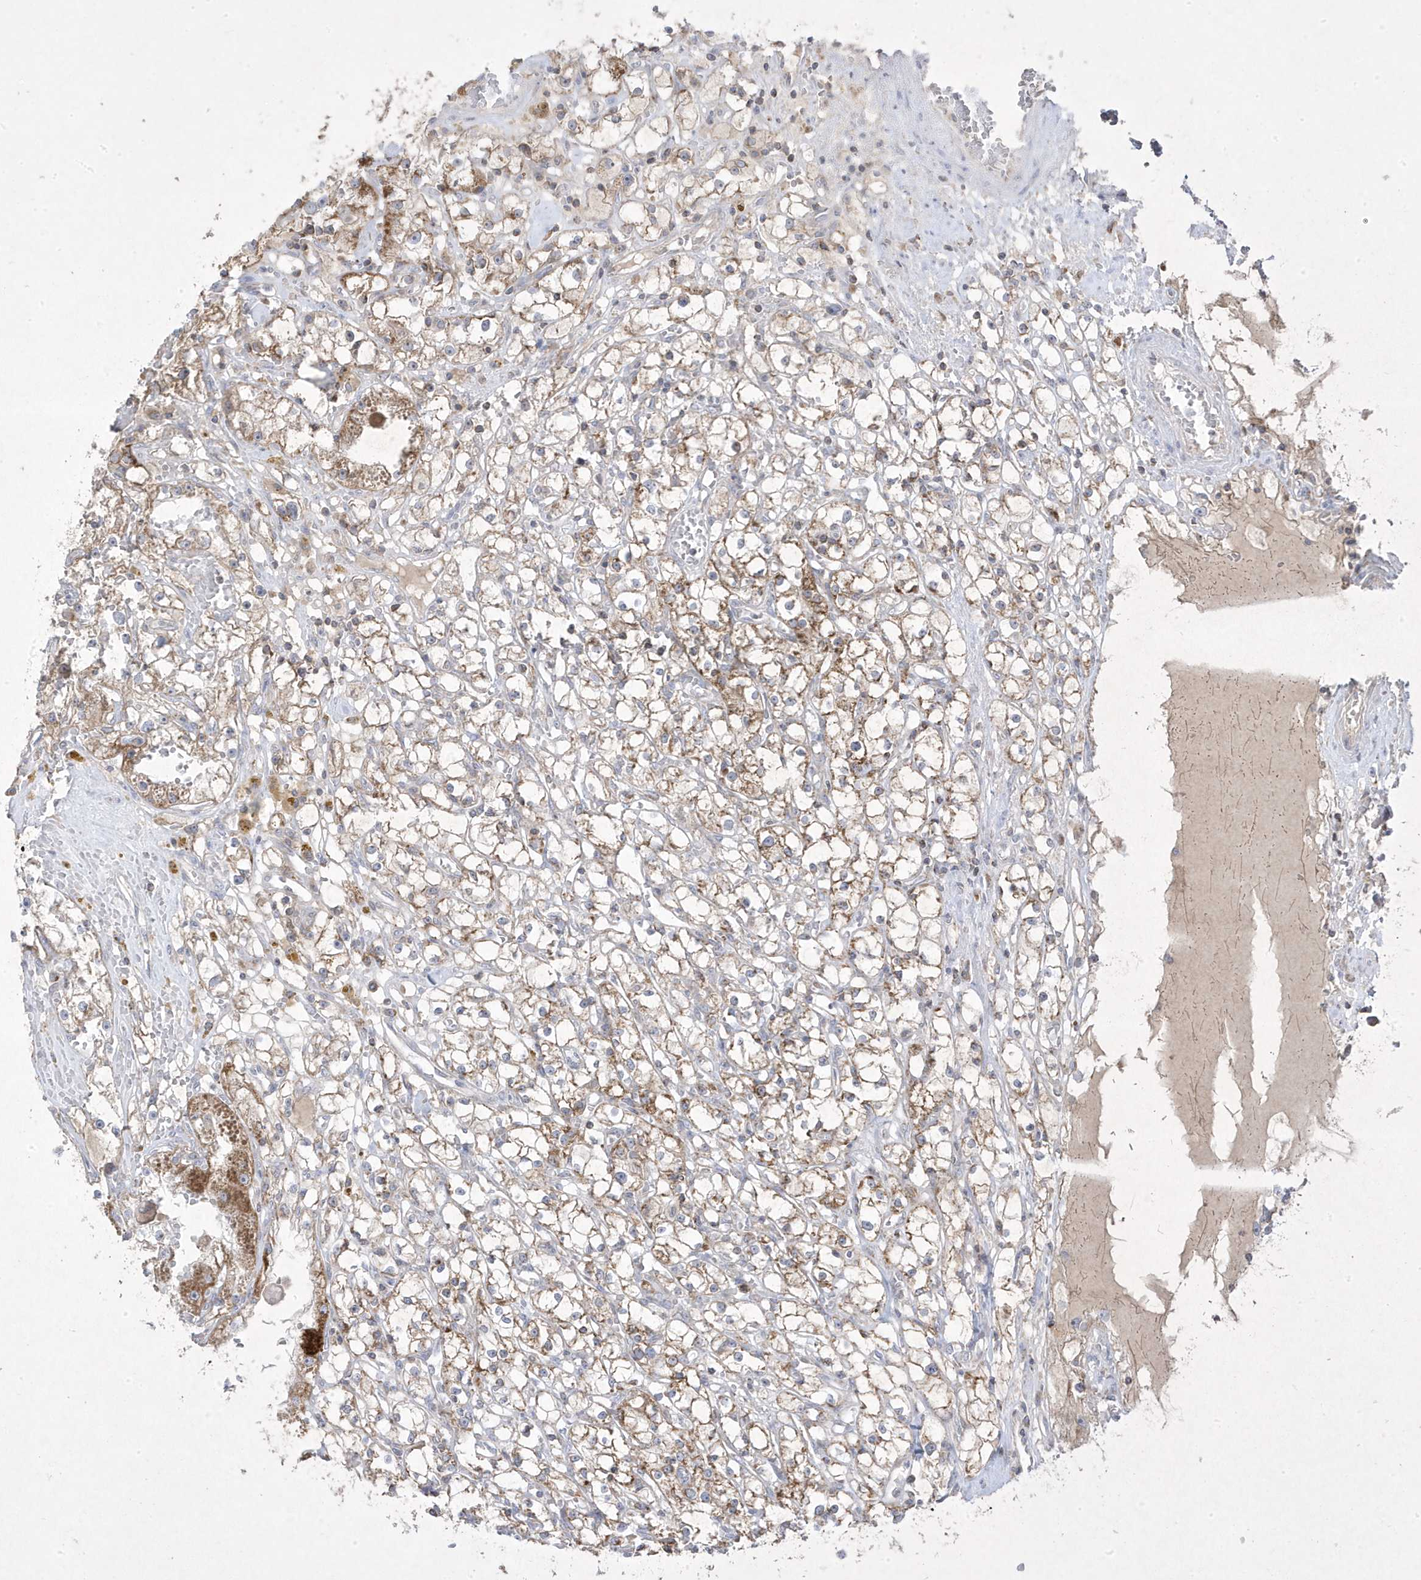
{"staining": {"intensity": "moderate", "quantity": "25%-75%", "location": "cytoplasmic/membranous"}, "tissue": "renal cancer", "cell_type": "Tumor cells", "image_type": "cancer", "snomed": [{"axis": "morphology", "description": "Adenocarcinoma, NOS"}, {"axis": "topography", "description": "Kidney"}], "caption": "Protein staining by immunohistochemistry shows moderate cytoplasmic/membranous staining in about 25%-75% of tumor cells in renal cancer (adenocarcinoma).", "gene": "ADAMTSL3", "patient": {"sex": "male", "age": 56}}